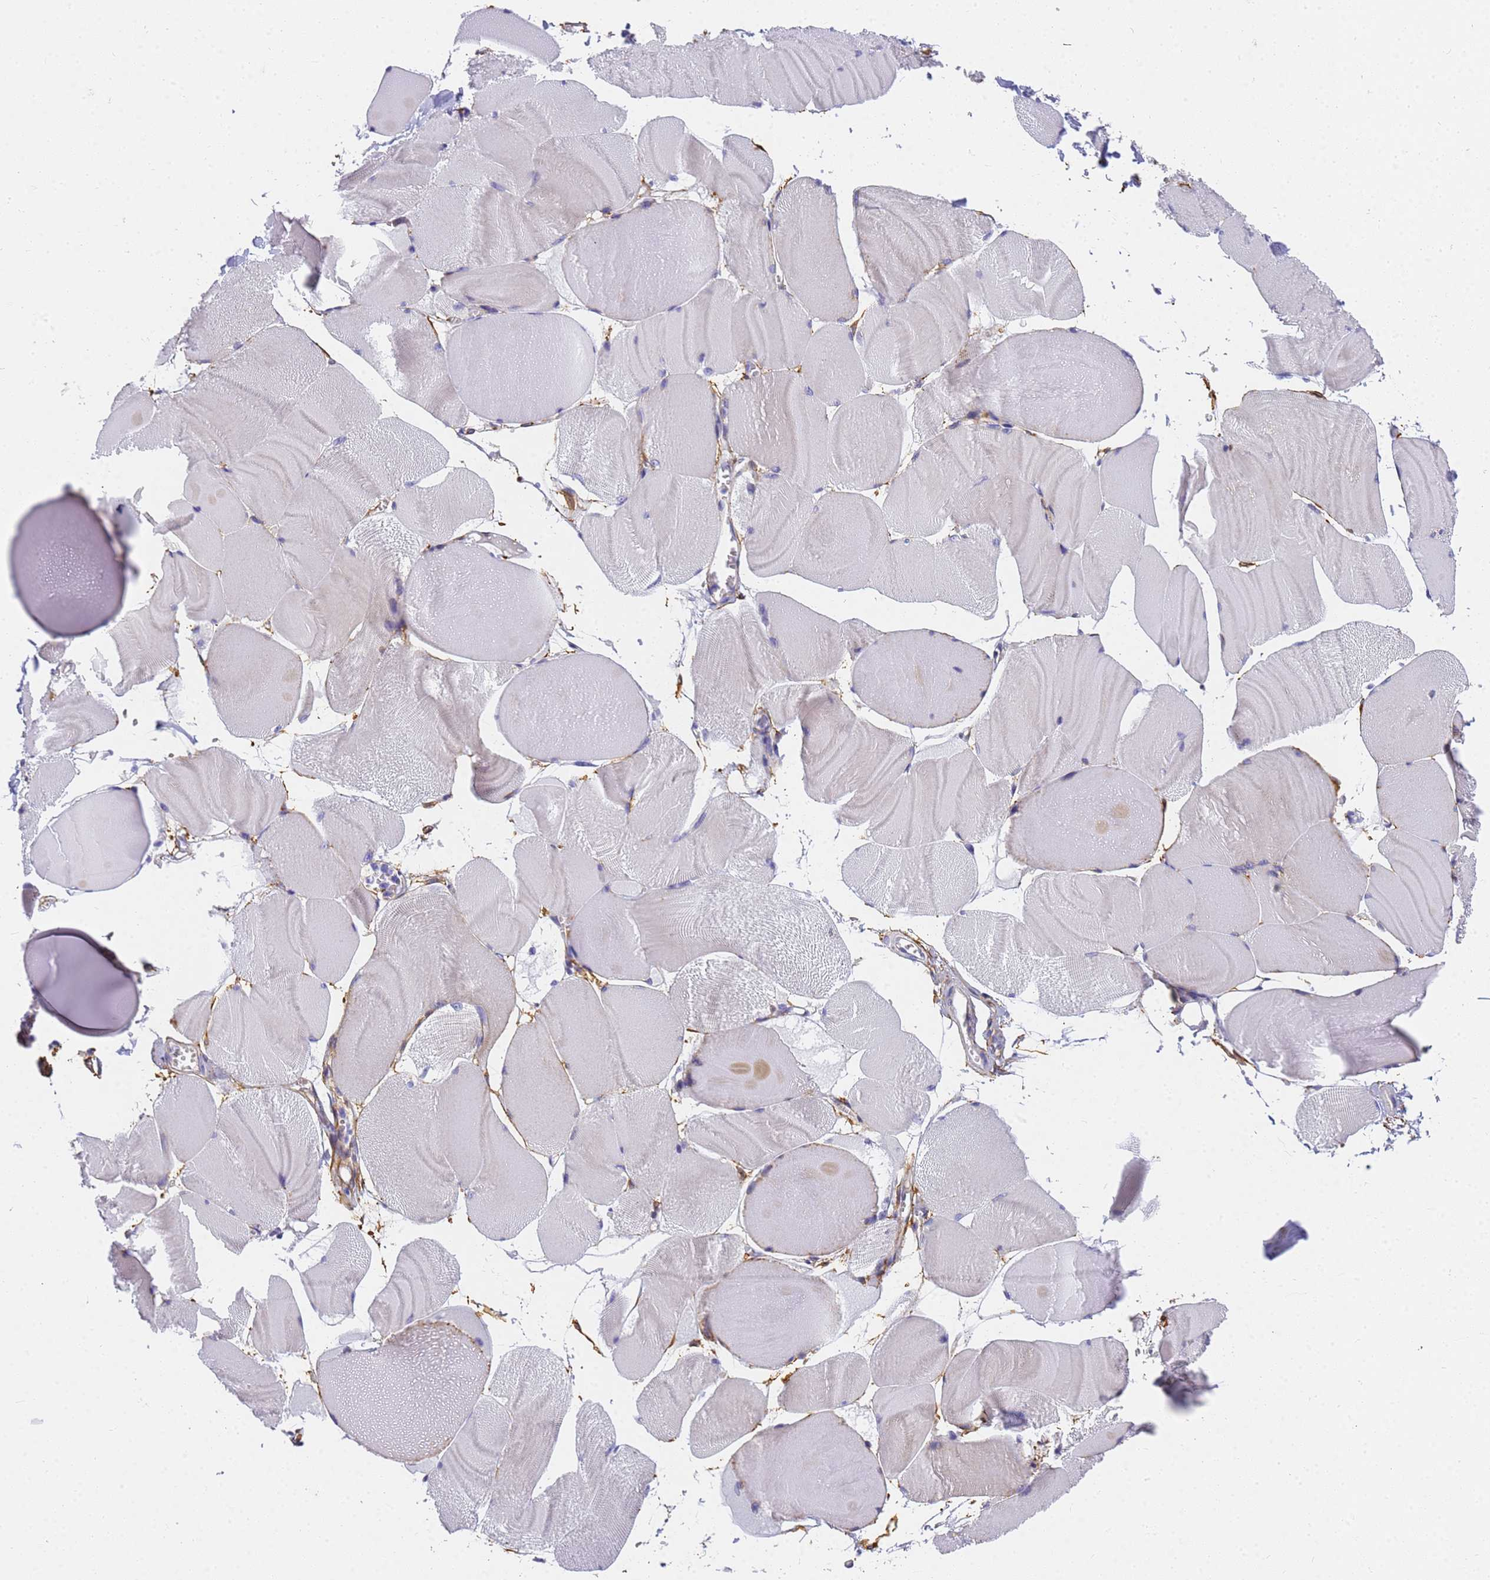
{"staining": {"intensity": "negative", "quantity": "none", "location": "none"}, "tissue": "skeletal muscle", "cell_type": "Myocytes", "image_type": "normal", "snomed": [{"axis": "morphology", "description": "Normal tissue, NOS"}, {"axis": "morphology", "description": "Basal cell carcinoma"}, {"axis": "topography", "description": "Skeletal muscle"}], "caption": "IHC micrograph of benign skeletal muscle: human skeletal muscle stained with DAB exhibits no significant protein expression in myocytes. (Stains: DAB (3,3'-diaminobenzidine) immunohistochemistry with hematoxylin counter stain, Microscopy: brightfield microscopy at high magnification).", "gene": "MVB12A", "patient": {"sex": "female", "age": 64}}